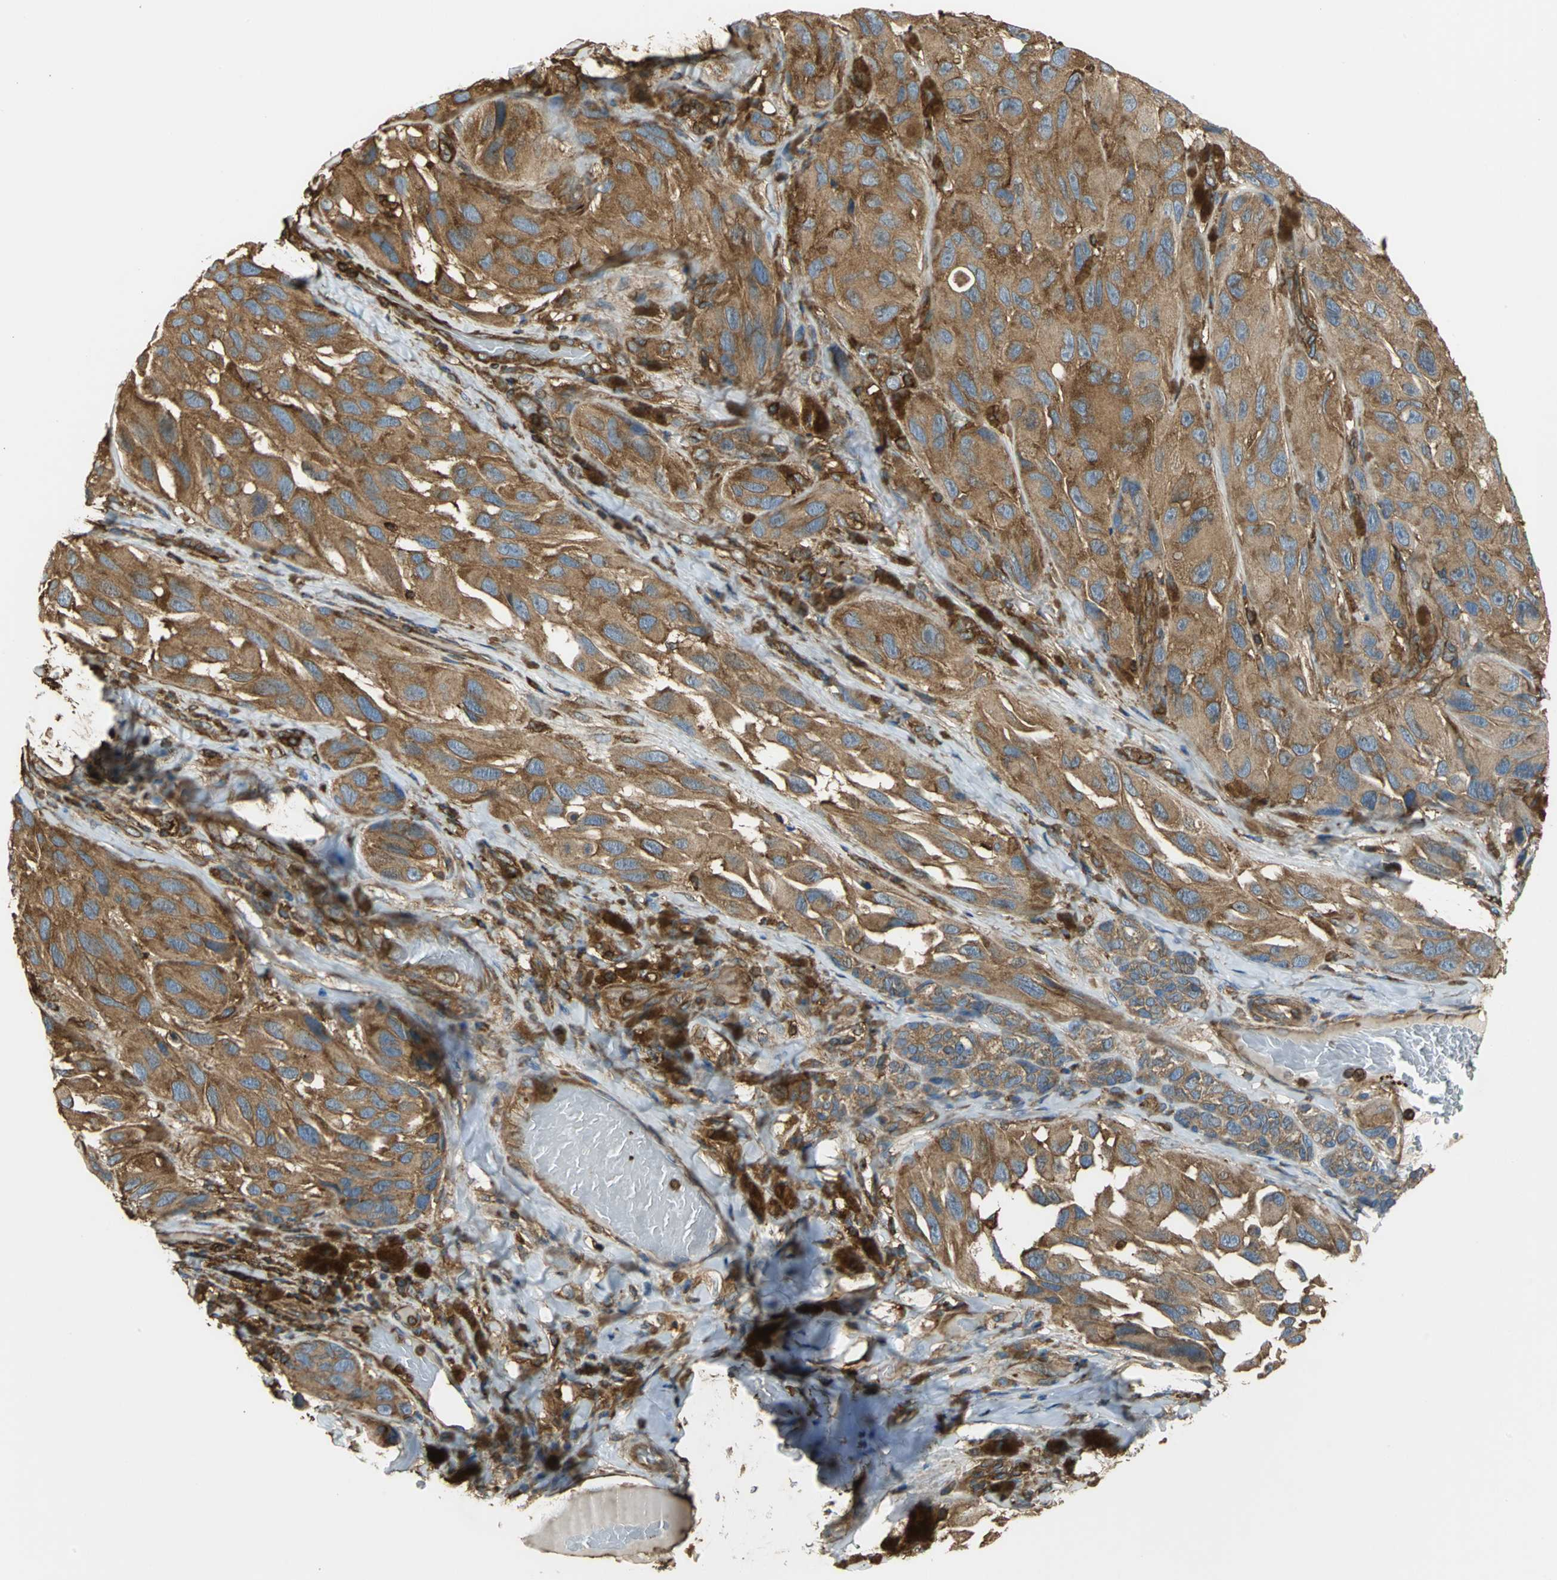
{"staining": {"intensity": "moderate", "quantity": ">75%", "location": "cytoplasmic/membranous"}, "tissue": "melanoma", "cell_type": "Tumor cells", "image_type": "cancer", "snomed": [{"axis": "morphology", "description": "Malignant melanoma, NOS"}, {"axis": "topography", "description": "Skin"}], "caption": "Approximately >75% of tumor cells in malignant melanoma demonstrate moderate cytoplasmic/membranous protein expression as visualized by brown immunohistochemical staining.", "gene": "TLN1", "patient": {"sex": "female", "age": 73}}